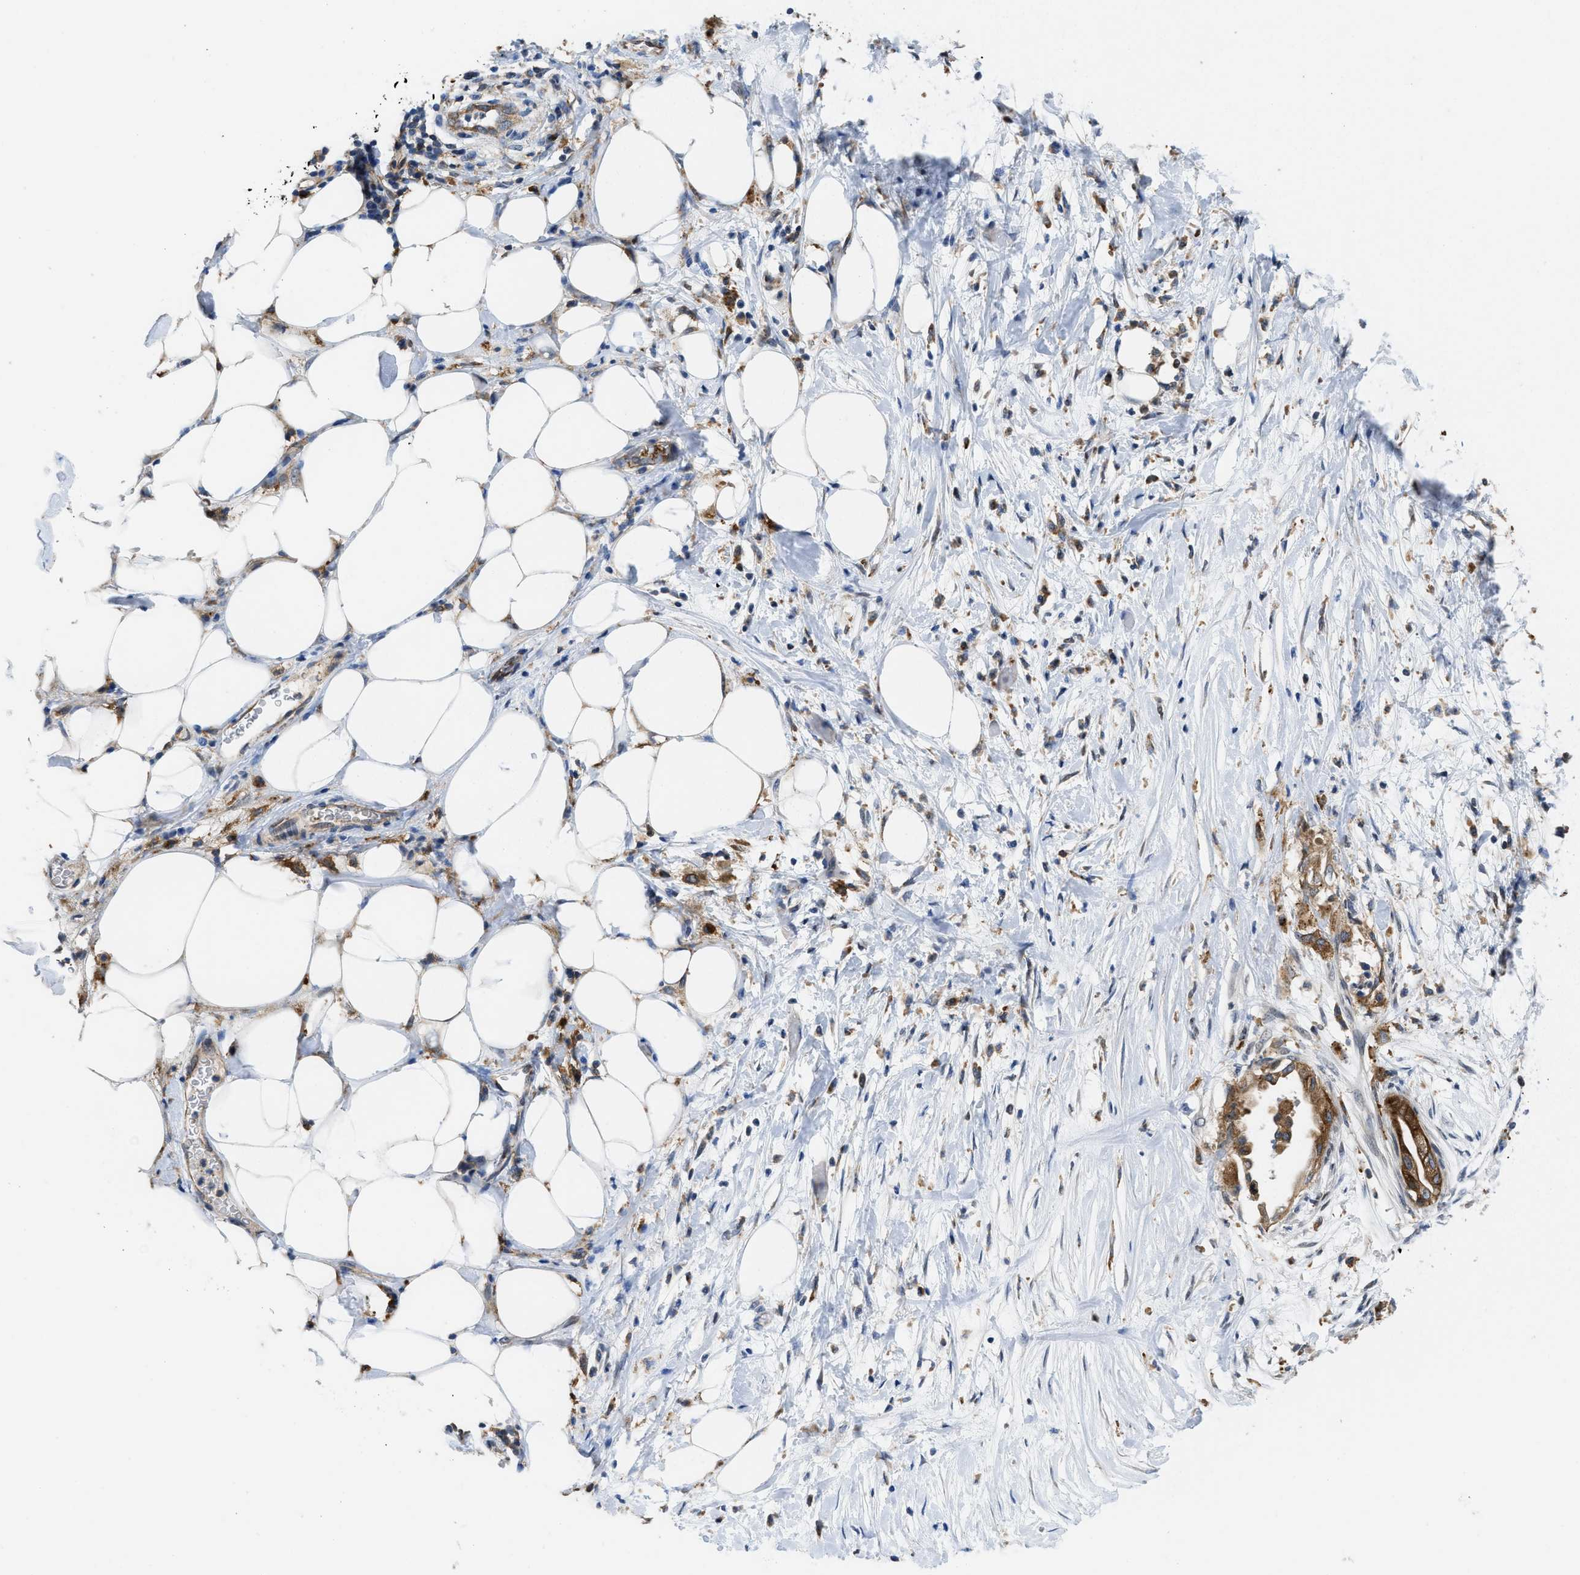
{"staining": {"intensity": "moderate", "quantity": ">75%", "location": "cytoplasmic/membranous"}, "tissue": "pancreatic cancer", "cell_type": "Tumor cells", "image_type": "cancer", "snomed": [{"axis": "morphology", "description": "Normal tissue, NOS"}, {"axis": "morphology", "description": "Adenocarcinoma, NOS"}, {"axis": "topography", "description": "Pancreas"}, {"axis": "topography", "description": "Duodenum"}], "caption": "Immunohistochemistry of human adenocarcinoma (pancreatic) reveals medium levels of moderate cytoplasmic/membranous expression in about >75% of tumor cells. The staining was performed using DAB (3,3'-diaminobenzidine) to visualize the protein expression in brown, while the nuclei were stained in blue with hematoxylin (Magnification: 20x).", "gene": "ENPP4", "patient": {"sex": "female", "age": 60}}